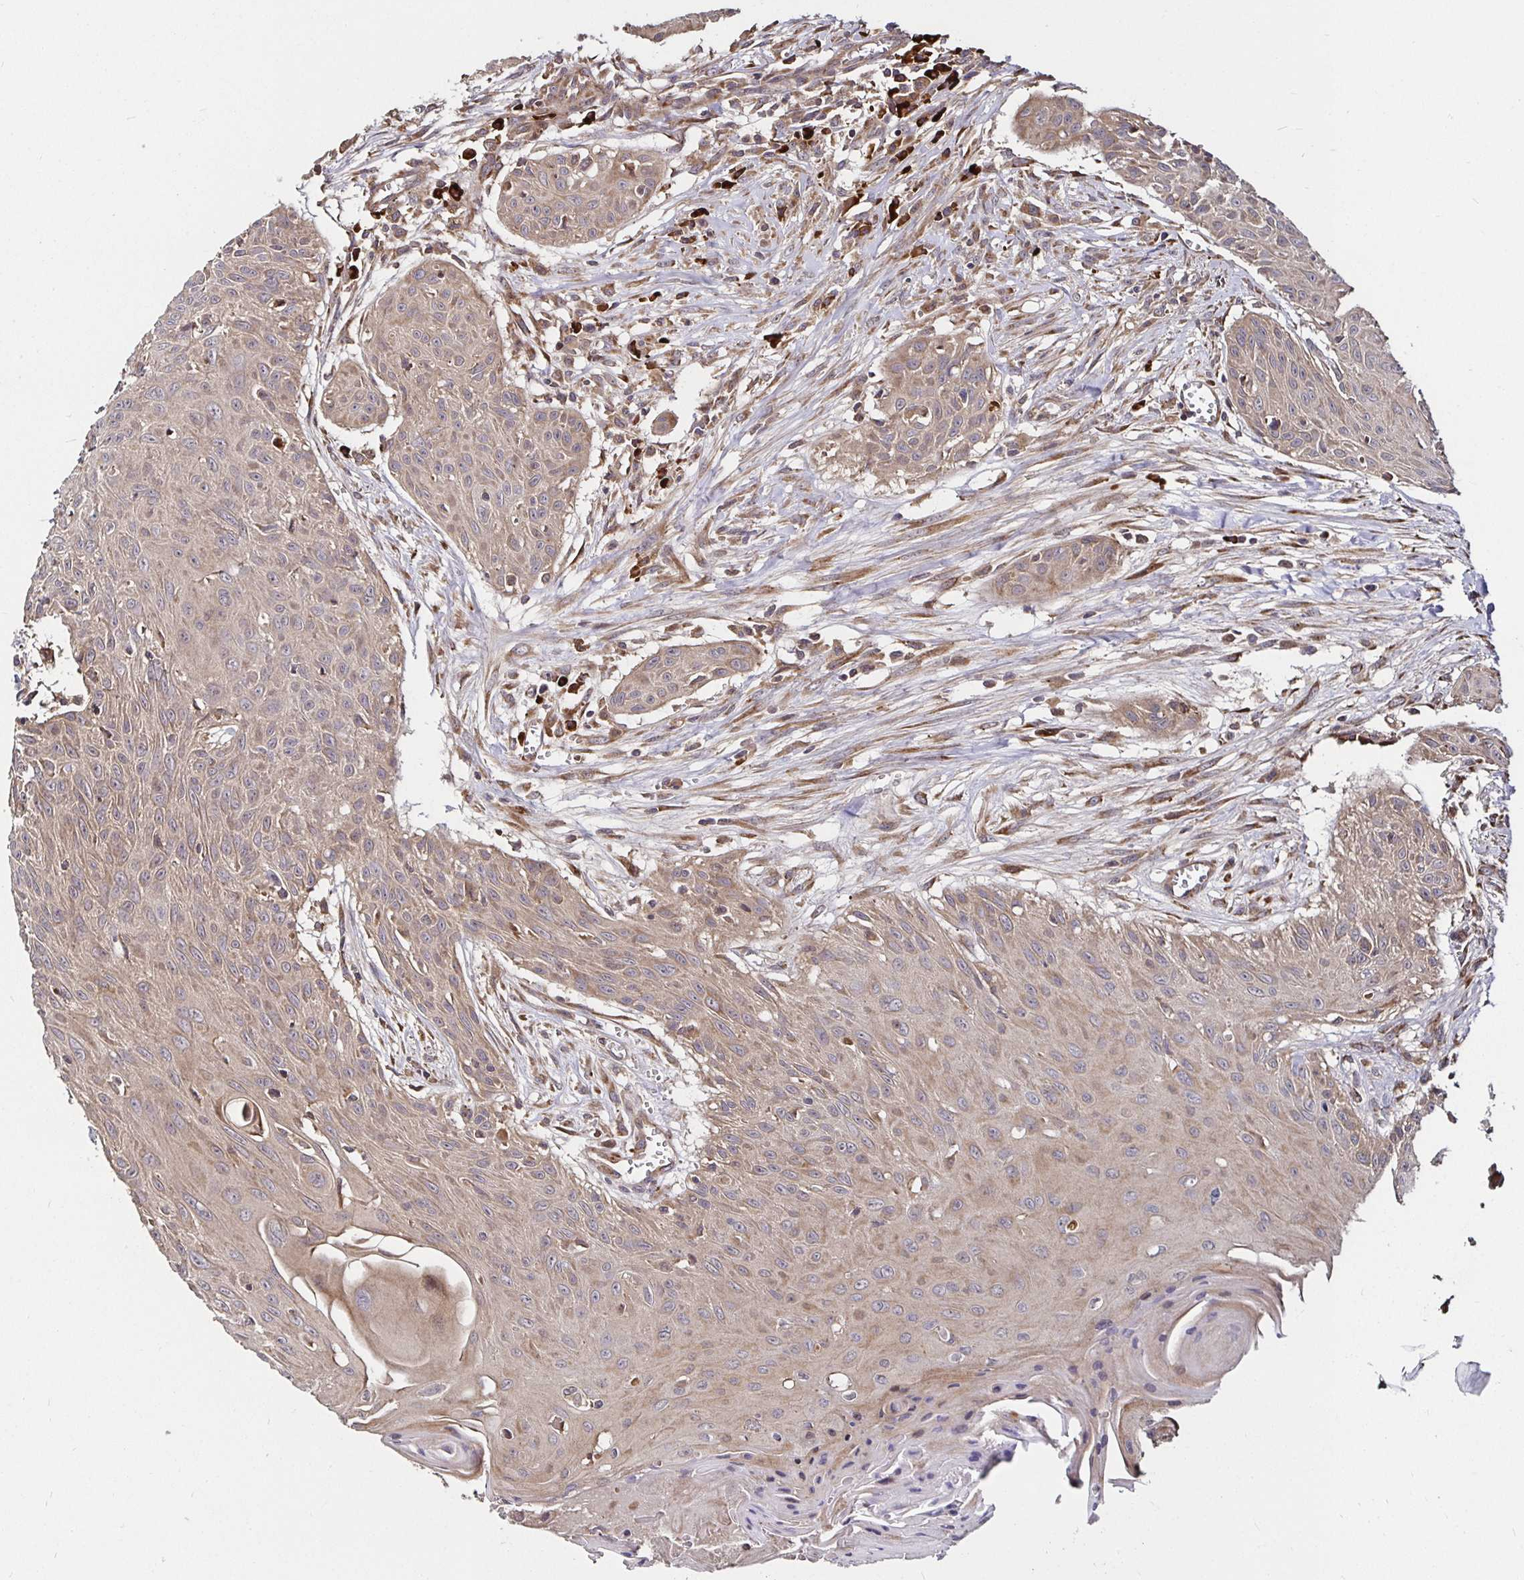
{"staining": {"intensity": "weak", "quantity": "25%-75%", "location": "cytoplasmic/membranous"}, "tissue": "head and neck cancer", "cell_type": "Tumor cells", "image_type": "cancer", "snomed": [{"axis": "morphology", "description": "Squamous cell carcinoma, NOS"}, {"axis": "topography", "description": "Lymph node"}, {"axis": "topography", "description": "Salivary gland"}, {"axis": "topography", "description": "Head-Neck"}], "caption": "Head and neck cancer stained with immunohistochemistry exhibits weak cytoplasmic/membranous expression in approximately 25%-75% of tumor cells. (Stains: DAB in brown, nuclei in blue, Microscopy: brightfield microscopy at high magnification).", "gene": "MLST8", "patient": {"sex": "female", "age": 74}}